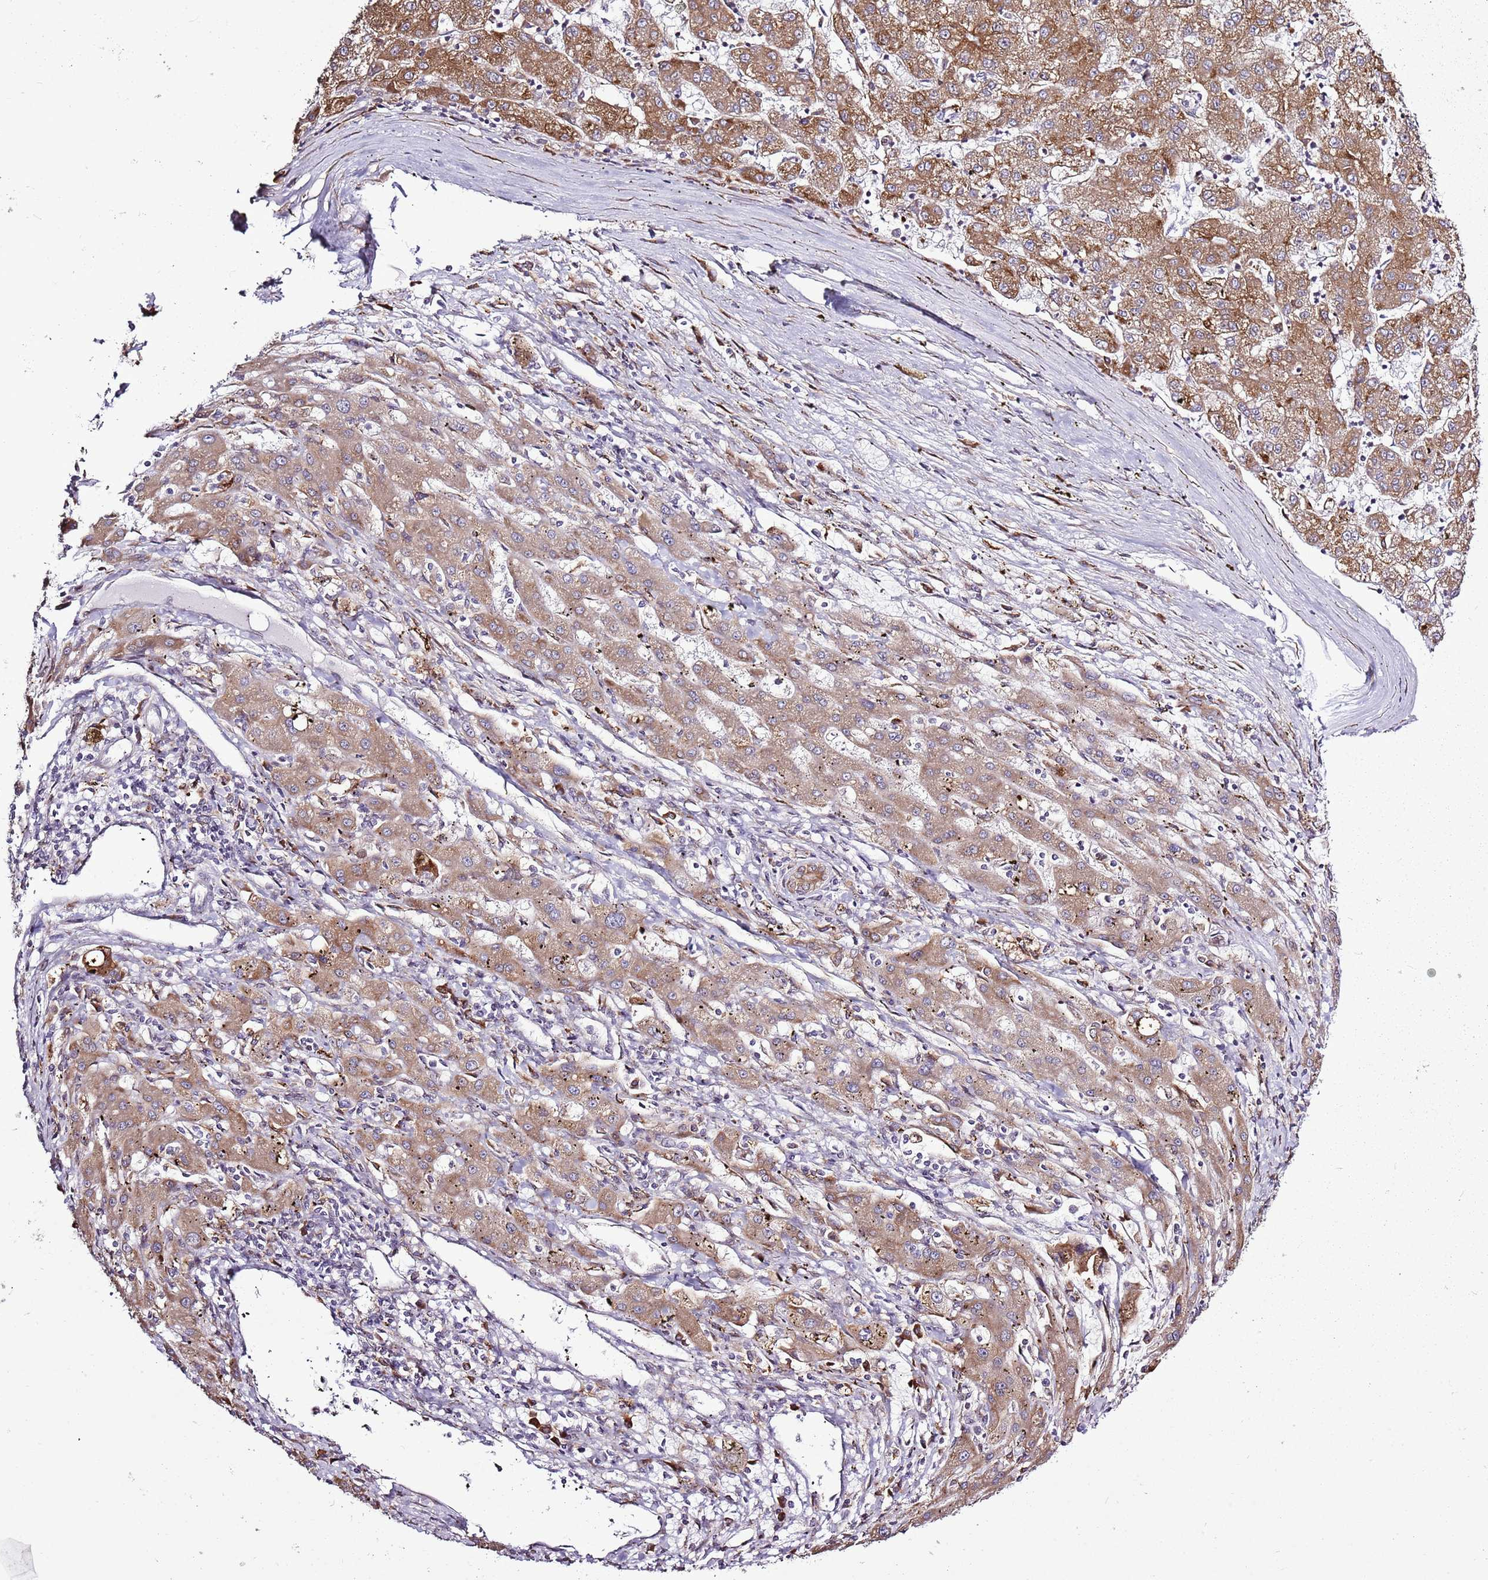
{"staining": {"intensity": "moderate", "quantity": ">75%", "location": "cytoplasmic/membranous"}, "tissue": "liver cancer", "cell_type": "Tumor cells", "image_type": "cancer", "snomed": [{"axis": "morphology", "description": "Carcinoma, Hepatocellular, NOS"}, {"axis": "topography", "description": "Liver"}], "caption": "A medium amount of moderate cytoplasmic/membranous expression is seen in about >75% of tumor cells in liver hepatocellular carcinoma tissue. The protein of interest is stained brown, and the nuclei are stained in blue (DAB (3,3'-diaminobenzidine) IHC with brightfield microscopy, high magnification).", "gene": "TMED10", "patient": {"sex": "male", "age": 72}}